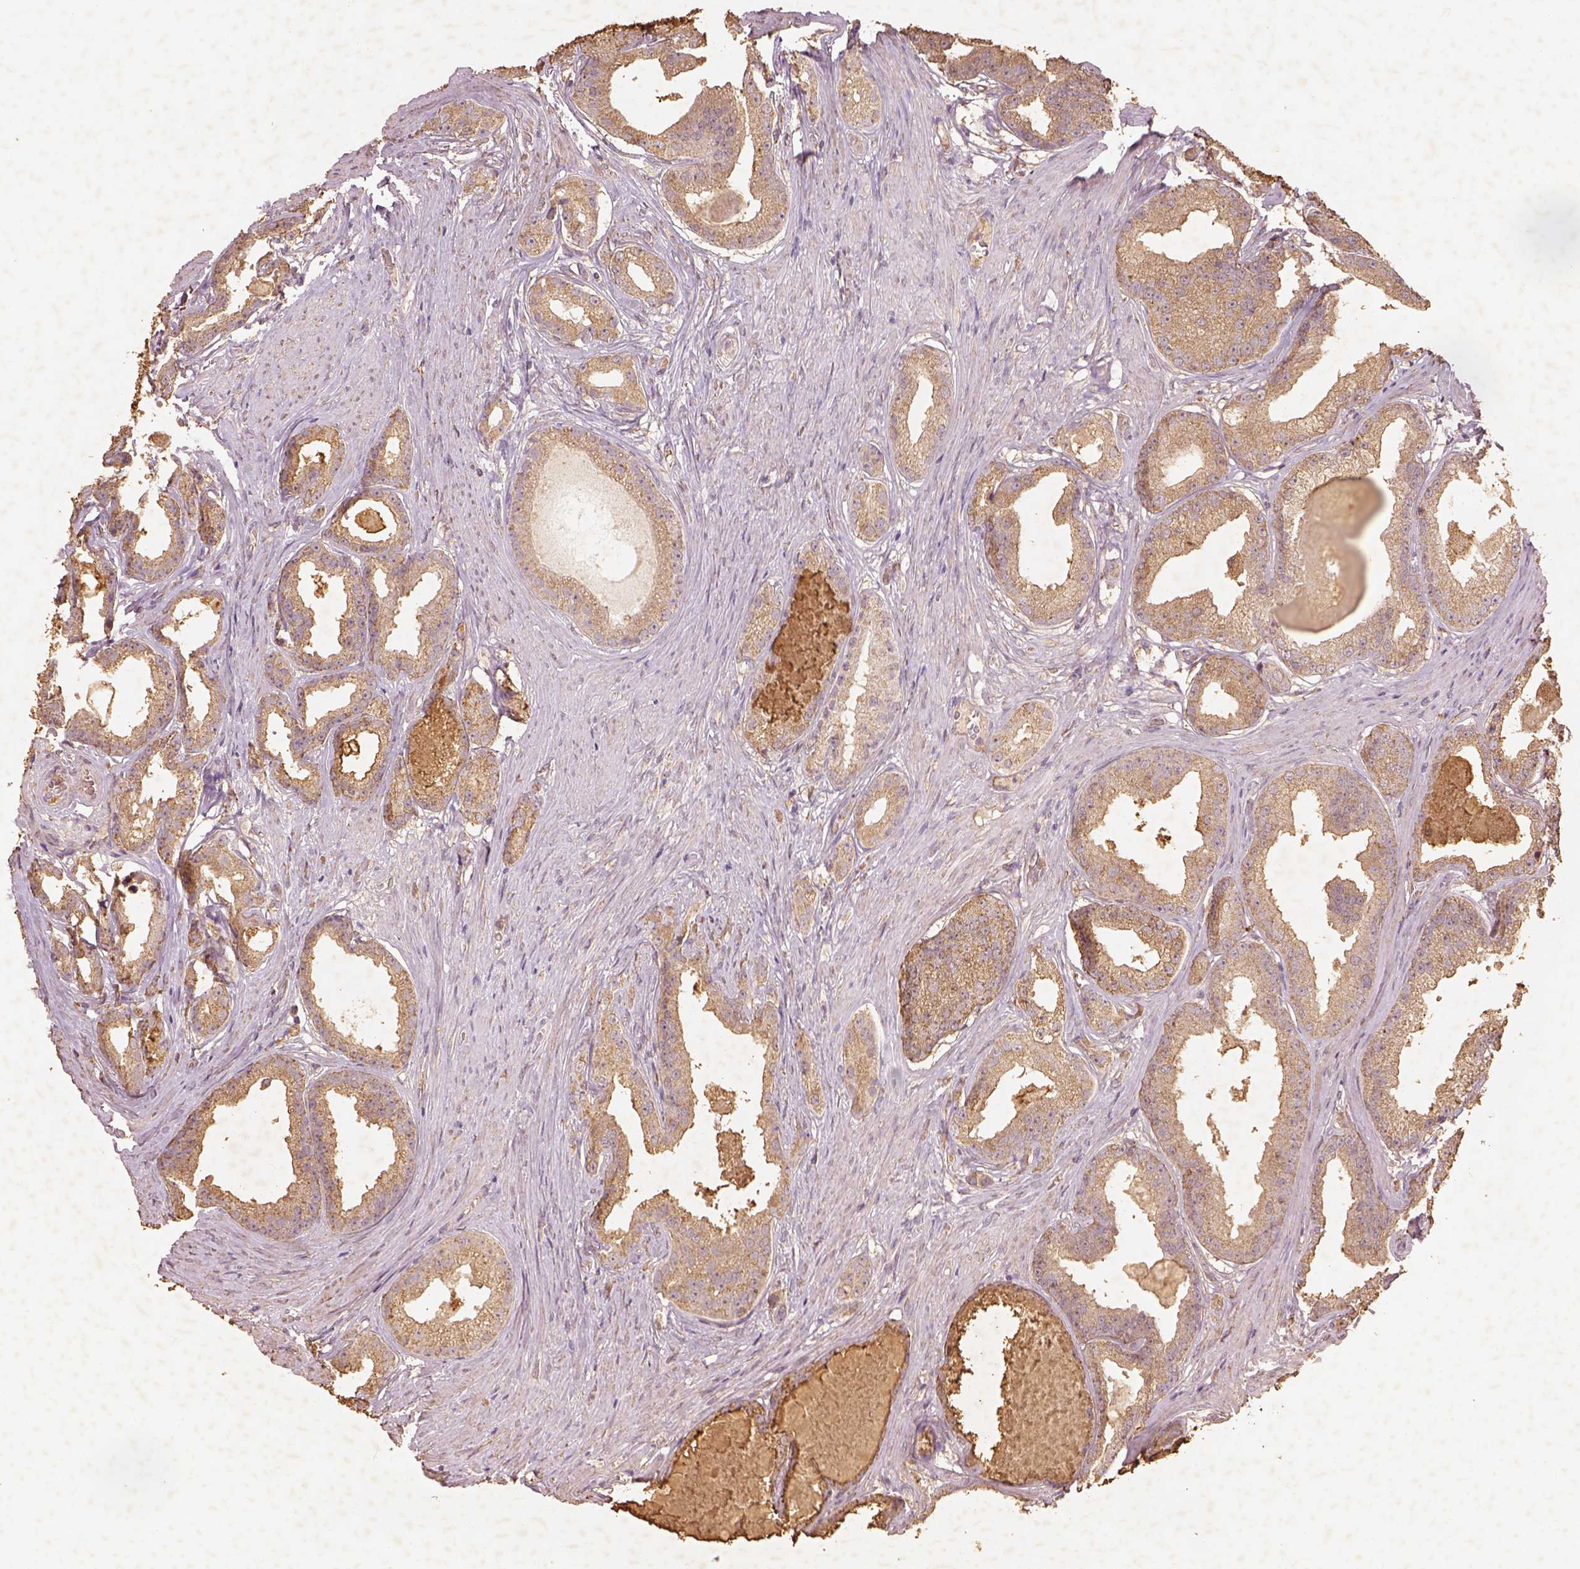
{"staining": {"intensity": "moderate", "quantity": ">75%", "location": "cytoplasmic/membranous"}, "tissue": "prostate cancer", "cell_type": "Tumor cells", "image_type": "cancer", "snomed": [{"axis": "morphology", "description": "Adenocarcinoma, Low grade"}, {"axis": "topography", "description": "Prostate"}], "caption": "High-power microscopy captured an IHC micrograph of prostate cancer (adenocarcinoma (low-grade)), revealing moderate cytoplasmic/membranous positivity in about >75% of tumor cells.", "gene": "AP2B1", "patient": {"sex": "male", "age": 65}}